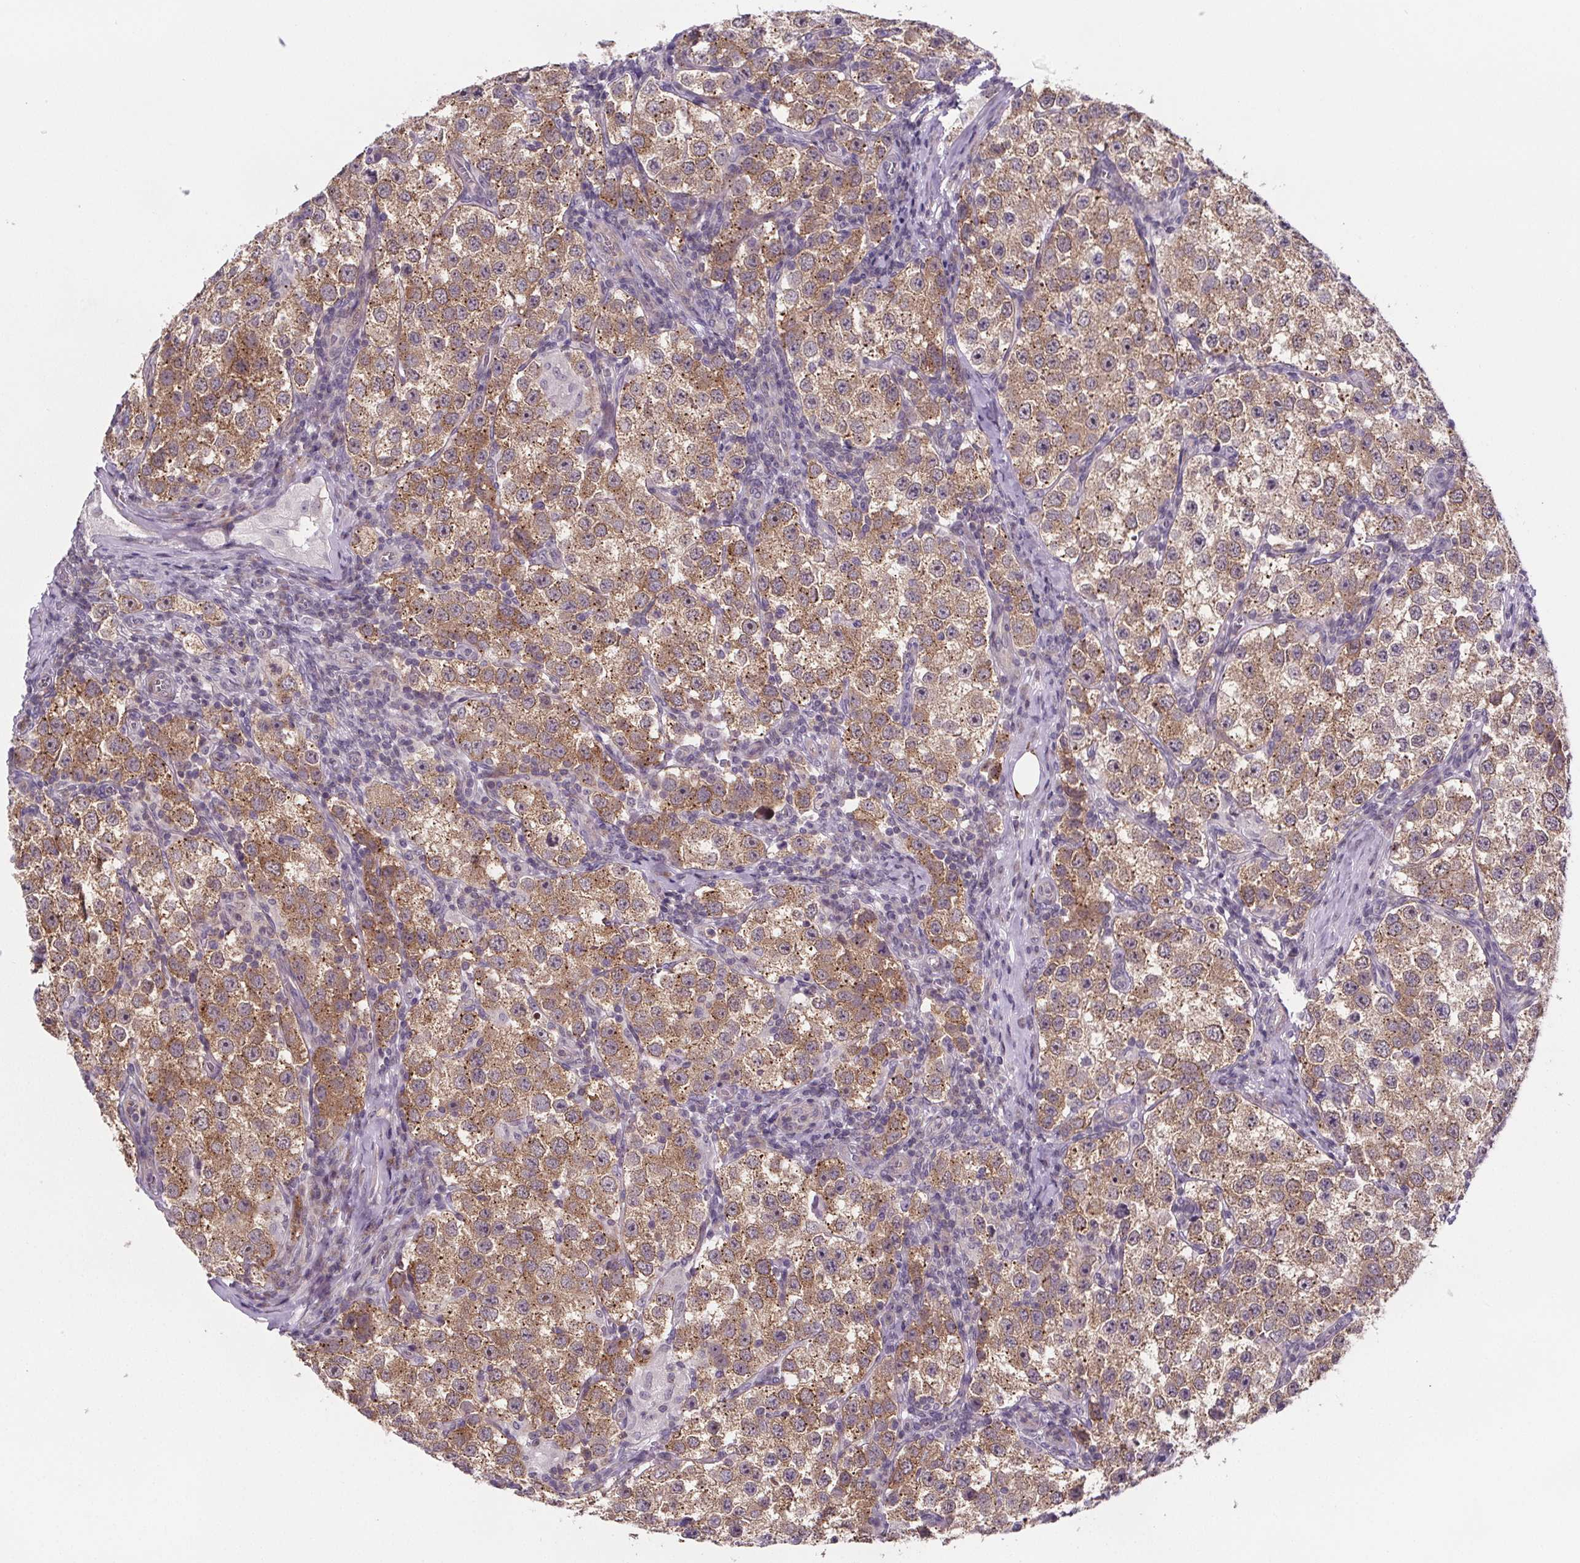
{"staining": {"intensity": "moderate", "quantity": ">75%", "location": "cytoplasmic/membranous"}, "tissue": "testis cancer", "cell_type": "Tumor cells", "image_type": "cancer", "snomed": [{"axis": "morphology", "description": "Seminoma, NOS"}, {"axis": "topography", "description": "Testis"}], "caption": "Testis cancer stained for a protein exhibits moderate cytoplasmic/membranous positivity in tumor cells.", "gene": "TTC12", "patient": {"sex": "male", "age": 37}}